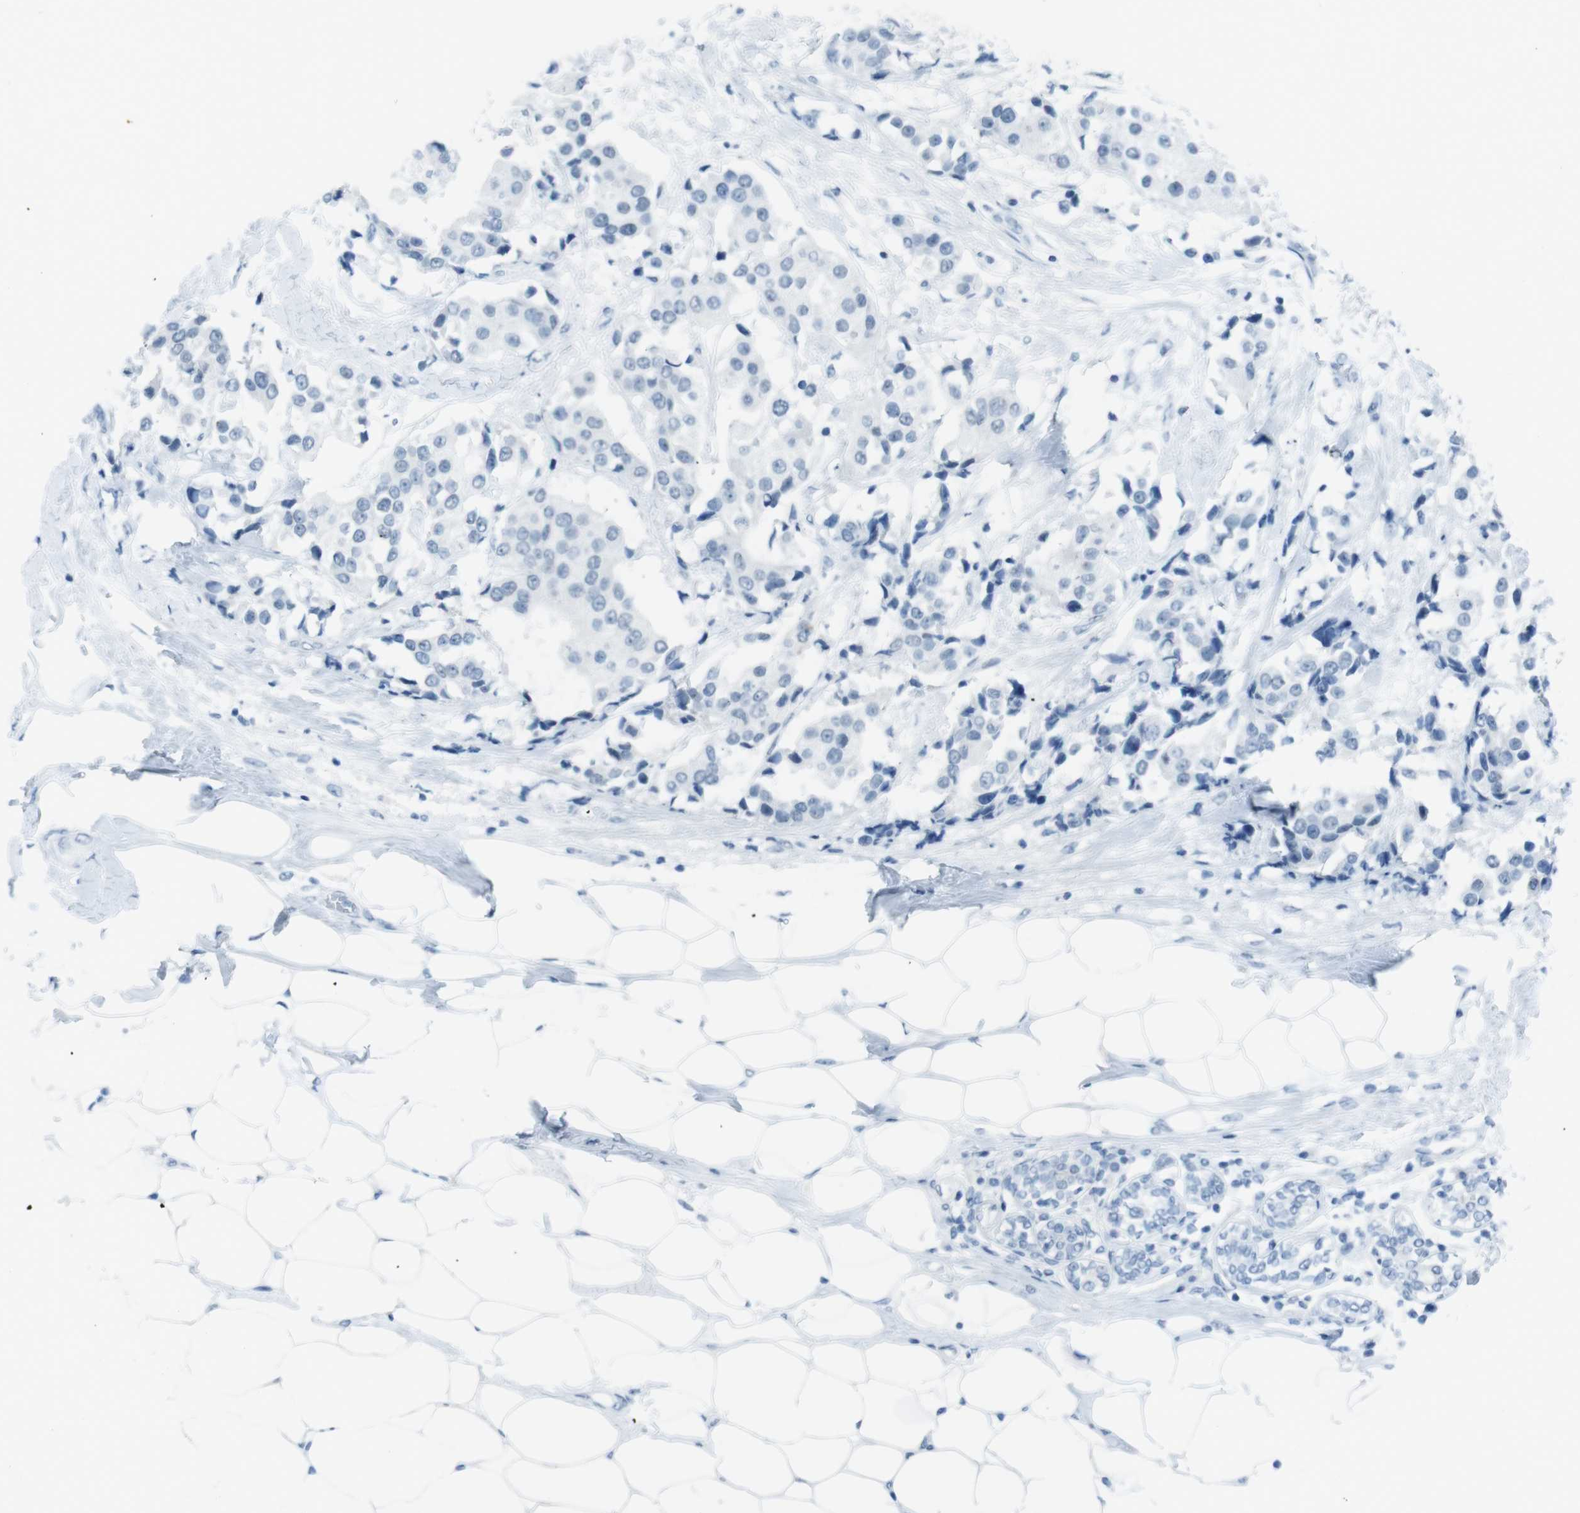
{"staining": {"intensity": "negative", "quantity": "none", "location": "none"}, "tissue": "breast cancer", "cell_type": "Tumor cells", "image_type": "cancer", "snomed": [{"axis": "morphology", "description": "Normal tissue, NOS"}, {"axis": "morphology", "description": "Duct carcinoma"}, {"axis": "topography", "description": "Breast"}], "caption": "Immunohistochemistry photomicrograph of neoplastic tissue: breast cancer (invasive ductal carcinoma) stained with DAB displays no significant protein positivity in tumor cells.", "gene": "TMEM207", "patient": {"sex": "female", "age": 39}}